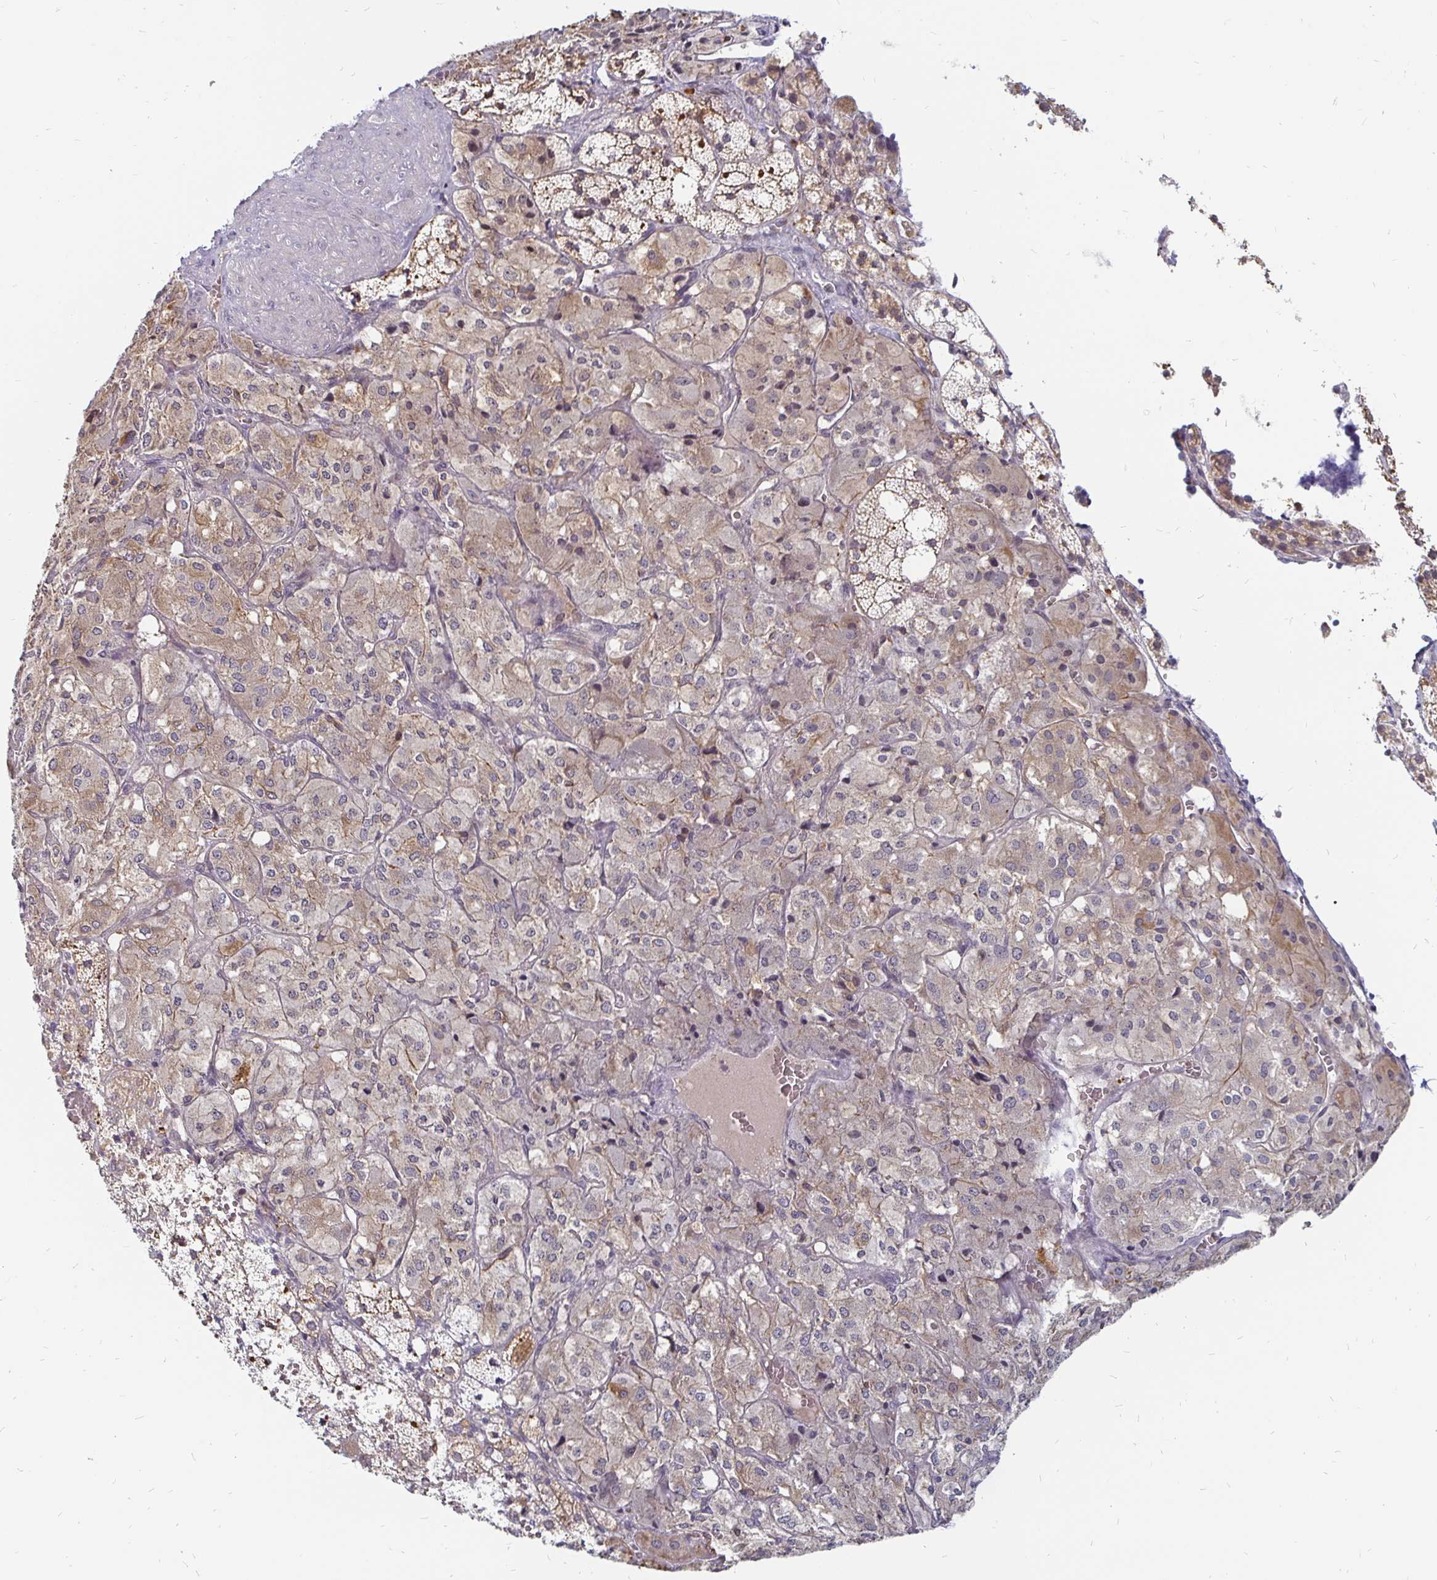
{"staining": {"intensity": "weak", "quantity": ">75%", "location": "cytoplasmic/membranous"}, "tissue": "adrenal gland", "cell_type": "Glandular cells", "image_type": "normal", "snomed": [{"axis": "morphology", "description": "Normal tissue, NOS"}, {"axis": "topography", "description": "Adrenal gland"}], "caption": "Immunohistochemistry photomicrograph of unremarkable human adrenal gland stained for a protein (brown), which exhibits low levels of weak cytoplasmic/membranous positivity in about >75% of glandular cells.", "gene": "CCDC85A", "patient": {"sex": "male", "age": 53}}